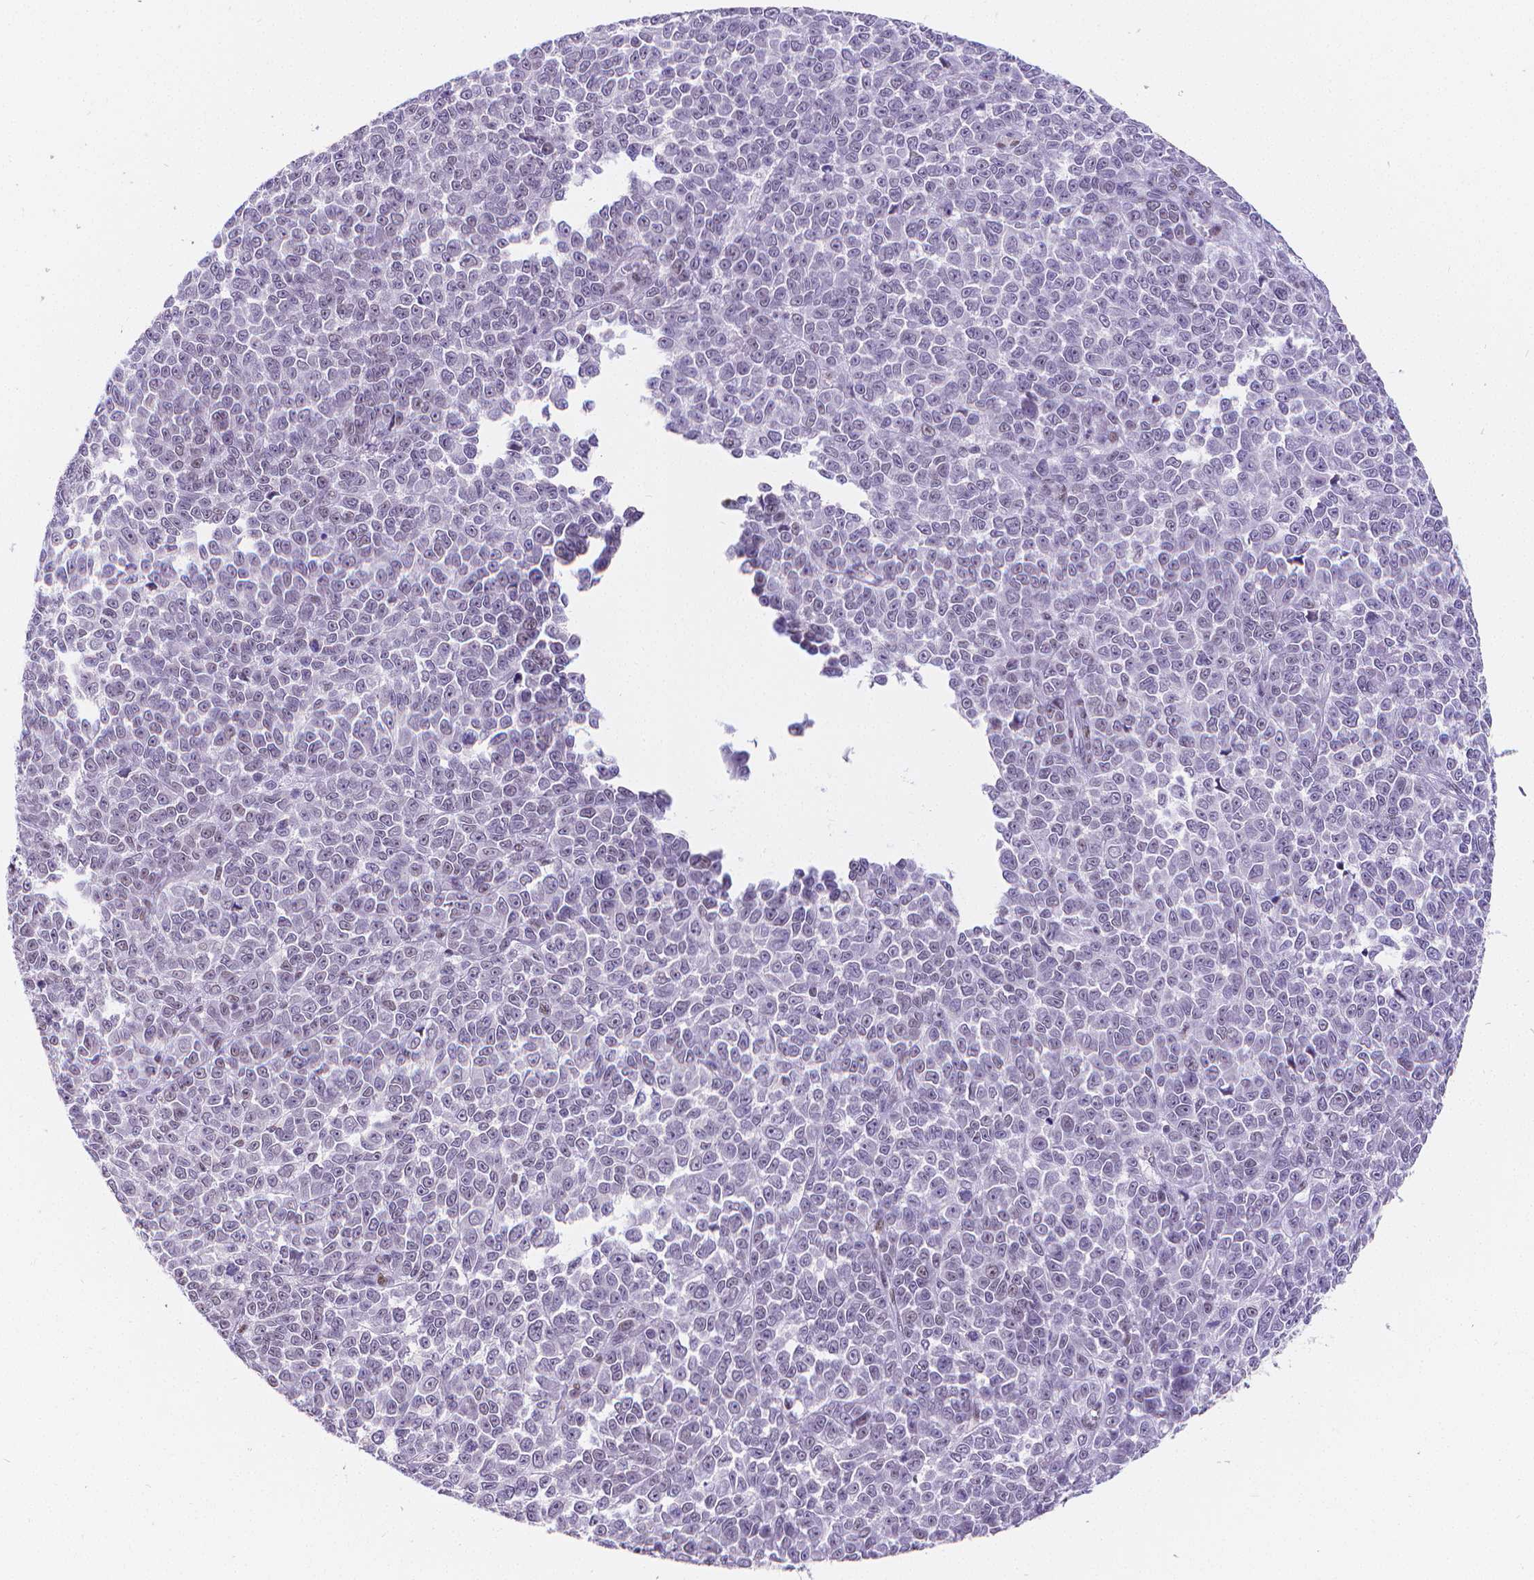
{"staining": {"intensity": "negative", "quantity": "none", "location": "none"}, "tissue": "melanoma", "cell_type": "Tumor cells", "image_type": "cancer", "snomed": [{"axis": "morphology", "description": "Malignant melanoma, NOS"}, {"axis": "topography", "description": "Skin"}], "caption": "This is a photomicrograph of immunohistochemistry staining of malignant melanoma, which shows no staining in tumor cells.", "gene": "MEF2C", "patient": {"sex": "female", "age": 95}}